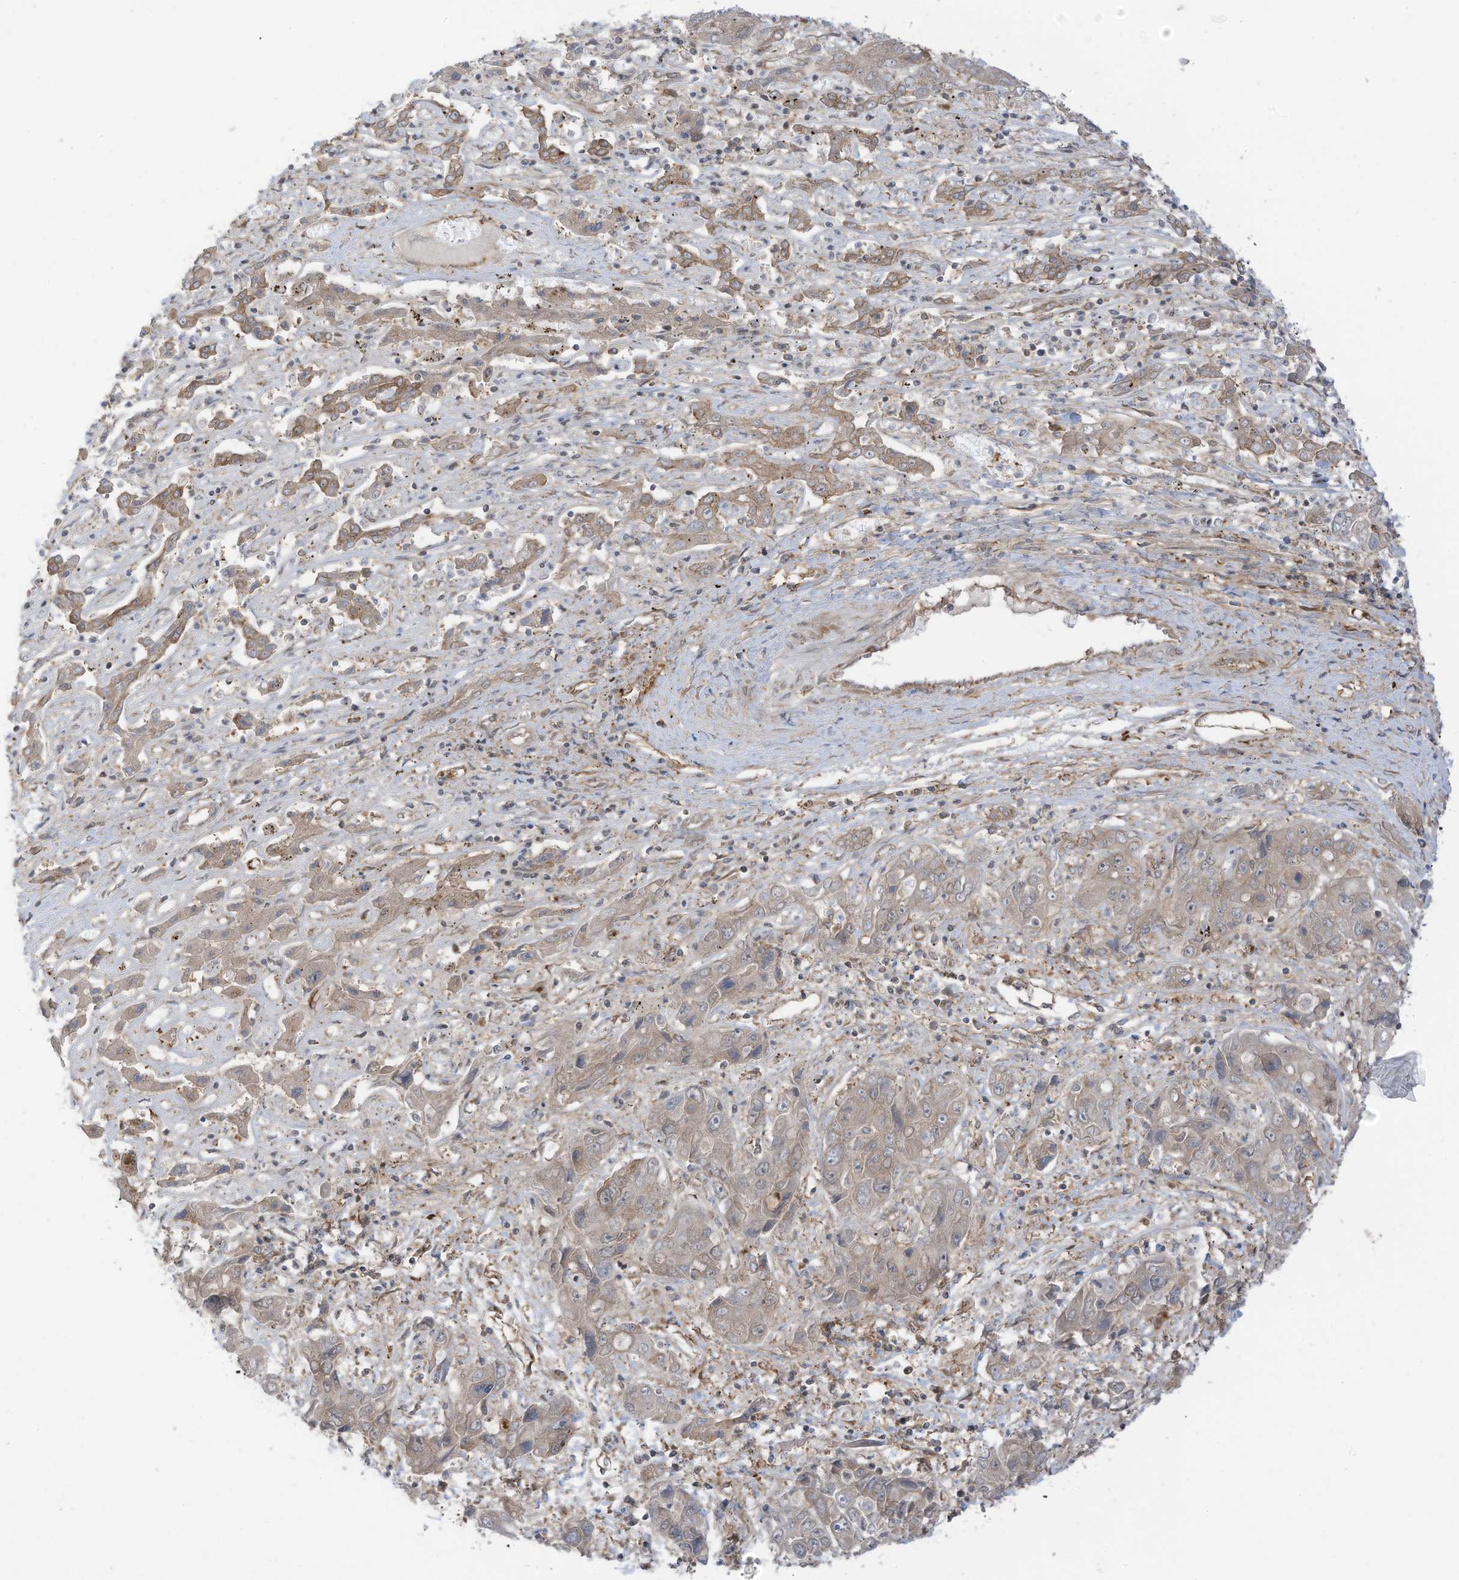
{"staining": {"intensity": "weak", "quantity": "<25%", "location": "cytoplasmic/membranous"}, "tissue": "liver cancer", "cell_type": "Tumor cells", "image_type": "cancer", "snomed": [{"axis": "morphology", "description": "Cholangiocarcinoma"}, {"axis": "topography", "description": "Liver"}], "caption": "An immunohistochemistry (IHC) image of liver cholangiocarcinoma is shown. There is no staining in tumor cells of liver cholangiocarcinoma.", "gene": "REPS1", "patient": {"sex": "male", "age": 67}}